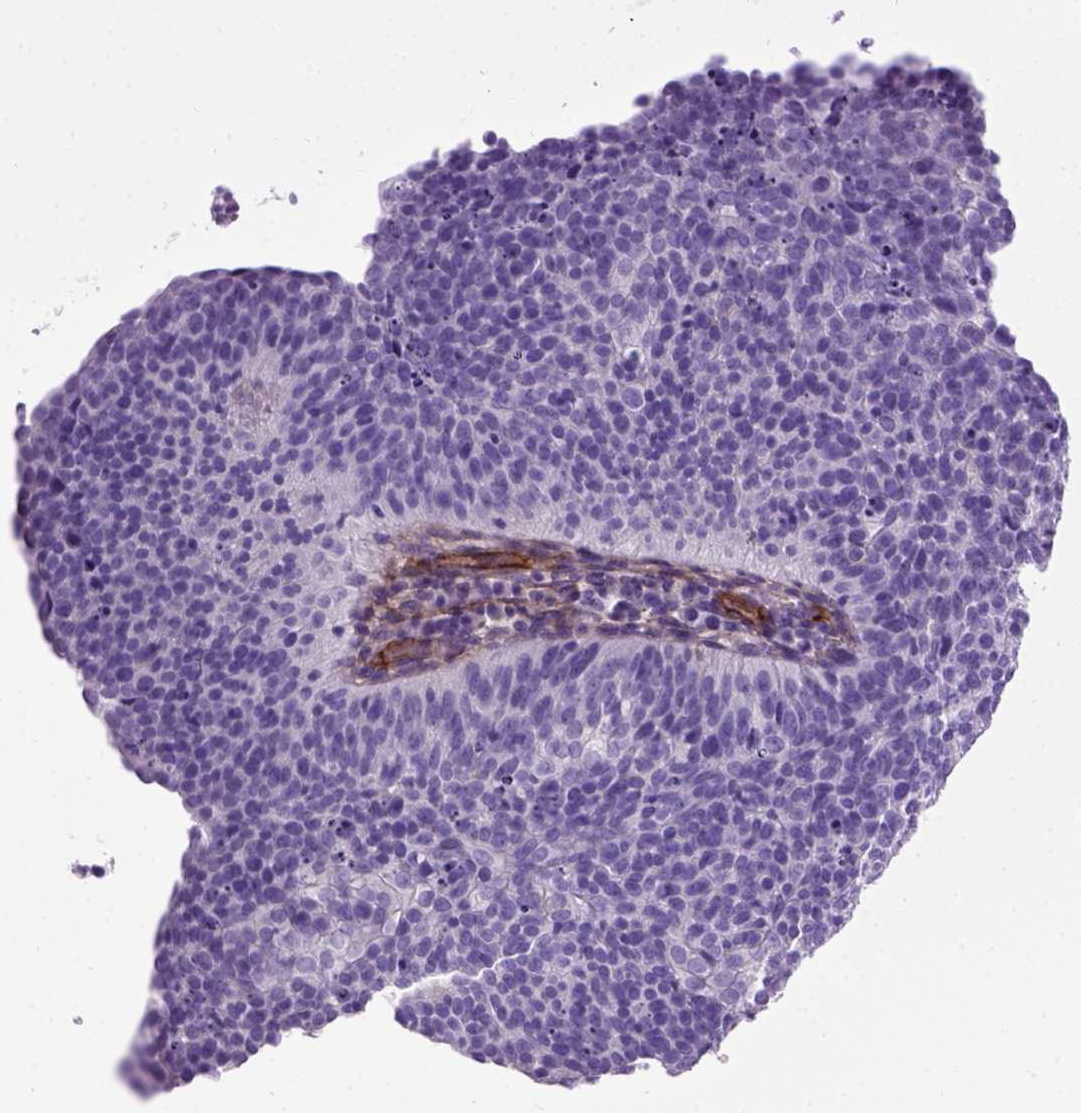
{"staining": {"intensity": "negative", "quantity": "none", "location": "none"}, "tissue": "cervical cancer", "cell_type": "Tumor cells", "image_type": "cancer", "snomed": [{"axis": "morphology", "description": "Squamous cell carcinoma, NOS"}, {"axis": "topography", "description": "Cervix"}], "caption": "Immunohistochemical staining of cervical squamous cell carcinoma demonstrates no significant positivity in tumor cells.", "gene": "ENG", "patient": {"sex": "female", "age": 39}}